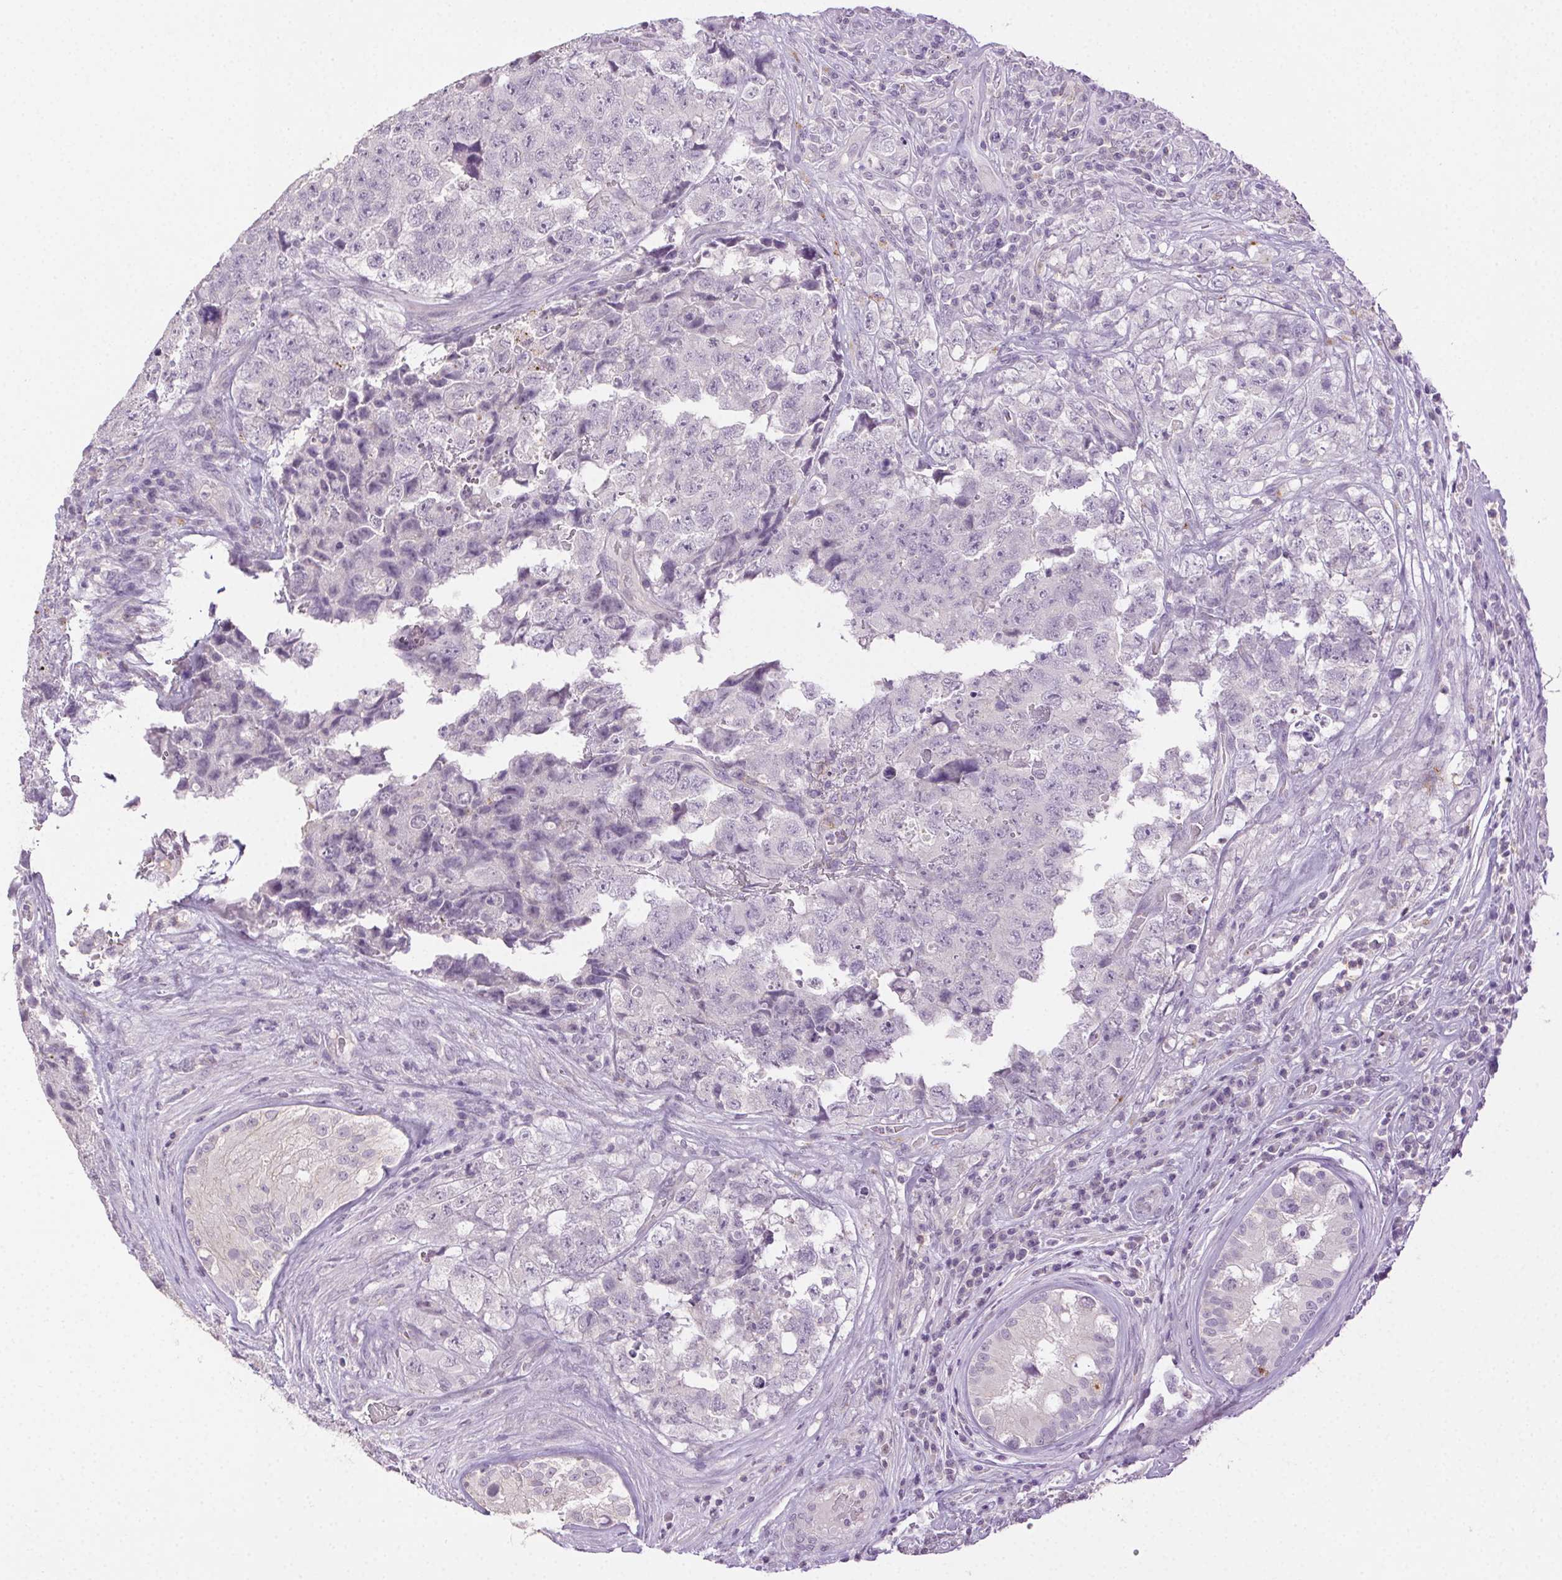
{"staining": {"intensity": "negative", "quantity": "none", "location": "none"}, "tissue": "testis cancer", "cell_type": "Tumor cells", "image_type": "cancer", "snomed": [{"axis": "morphology", "description": "Carcinoma, Embryonal, NOS"}, {"axis": "topography", "description": "Testis"}], "caption": "A high-resolution micrograph shows IHC staining of testis cancer (embryonal carcinoma), which demonstrates no significant positivity in tumor cells.", "gene": "AKAP5", "patient": {"sex": "male", "age": 18}}